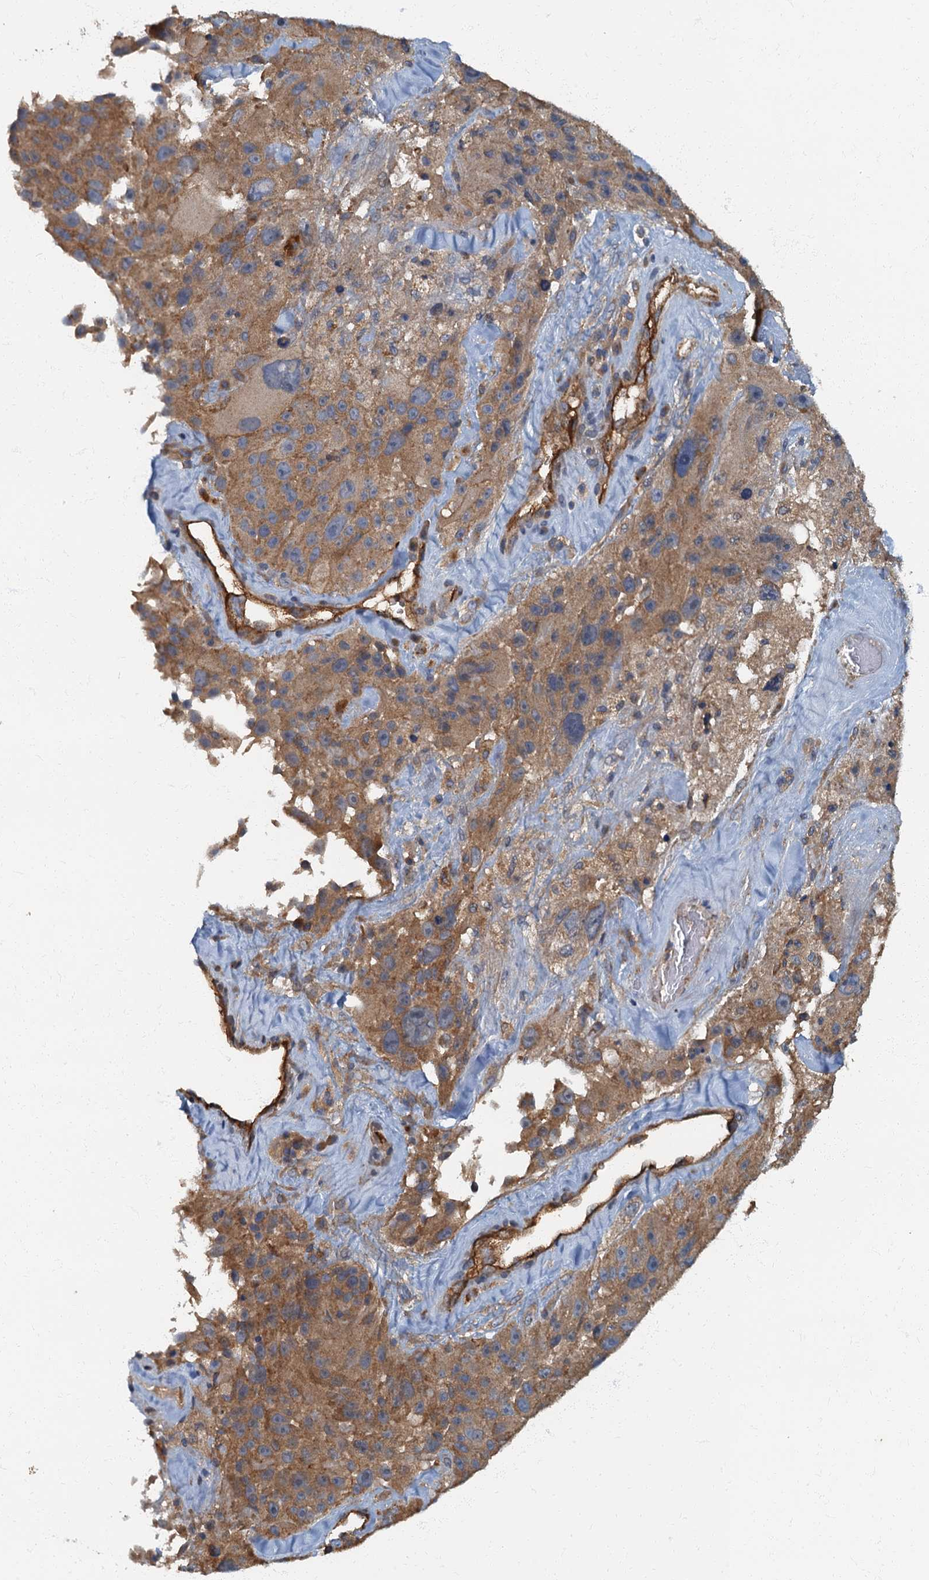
{"staining": {"intensity": "moderate", "quantity": "<25%", "location": "cytoplasmic/membranous"}, "tissue": "melanoma", "cell_type": "Tumor cells", "image_type": "cancer", "snomed": [{"axis": "morphology", "description": "Malignant melanoma, Metastatic site"}, {"axis": "topography", "description": "Lymph node"}], "caption": "Melanoma stained with DAB immunohistochemistry exhibits low levels of moderate cytoplasmic/membranous expression in approximately <25% of tumor cells.", "gene": "ARL11", "patient": {"sex": "male", "age": 62}}